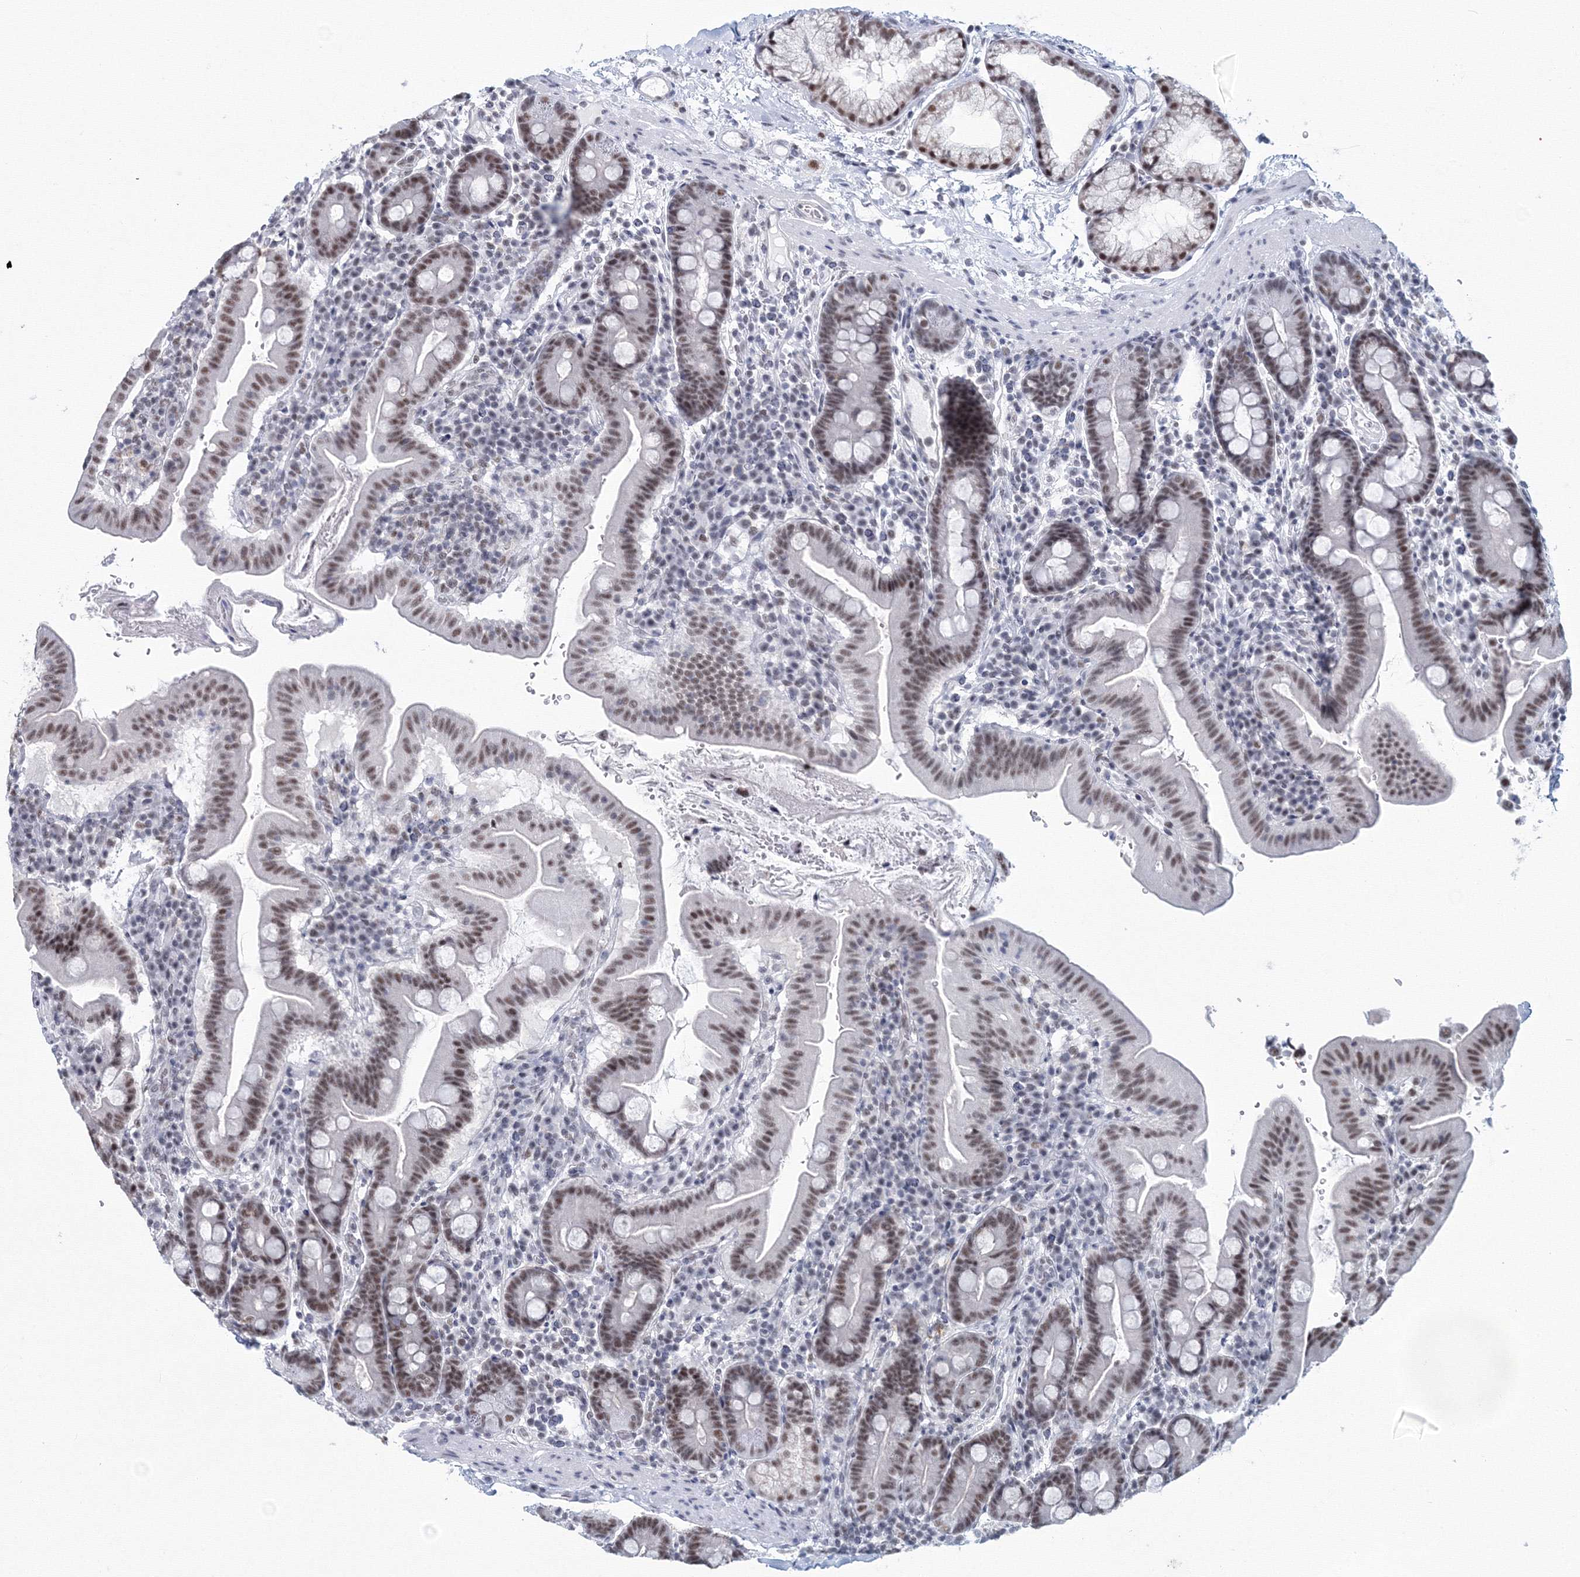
{"staining": {"intensity": "moderate", "quantity": ">75%", "location": "nuclear"}, "tissue": "duodenum", "cell_type": "Glandular cells", "image_type": "normal", "snomed": [{"axis": "morphology", "description": "Normal tissue, NOS"}, {"axis": "morphology", "description": "Adenocarcinoma, NOS"}, {"axis": "topography", "description": "Pancreas"}, {"axis": "topography", "description": "Duodenum"}], "caption": "DAB immunohistochemical staining of normal human duodenum demonstrates moderate nuclear protein positivity in about >75% of glandular cells. (brown staining indicates protein expression, while blue staining denotes nuclei).", "gene": "SF3B6", "patient": {"sex": "male", "age": 50}}